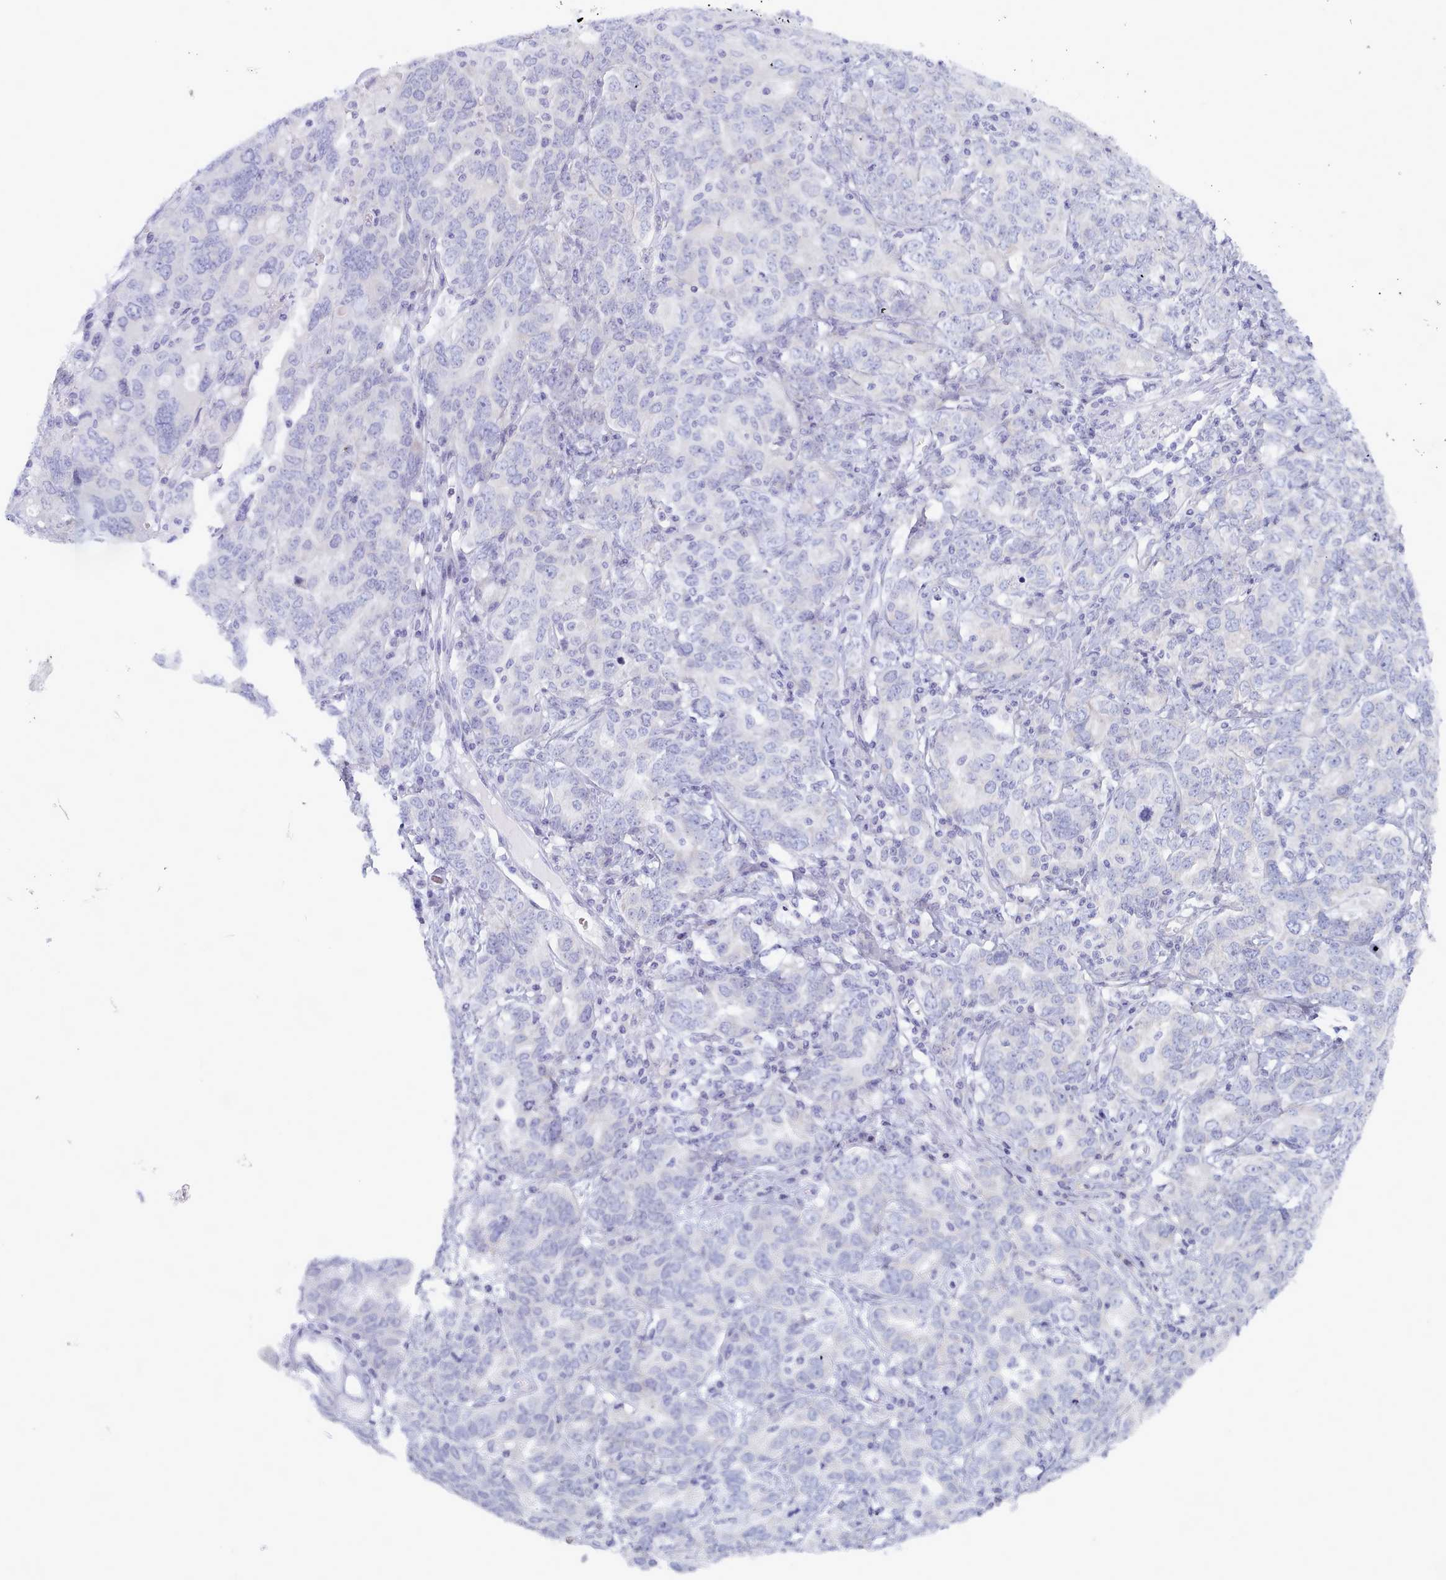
{"staining": {"intensity": "negative", "quantity": "none", "location": "none"}, "tissue": "ovarian cancer", "cell_type": "Tumor cells", "image_type": "cancer", "snomed": [{"axis": "morphology", "description": "Carcinoma, endometroid"}, {"axis": "topography", "description": "Ovary"}], "caption": "Immunohistochemistry image of ovarian cancer (endometroid carcinoma) stained for a protein (brown), which shows no staining in tumor cells. Brightfield microscopy of immunohistochemistry stained with DAB (3,3'-diaminobenzidine) (brown) and hematoxylin (blue), captured at high magnification.", "gene": "TYW1B", "patient": {"sex": "female", "age": 62}}